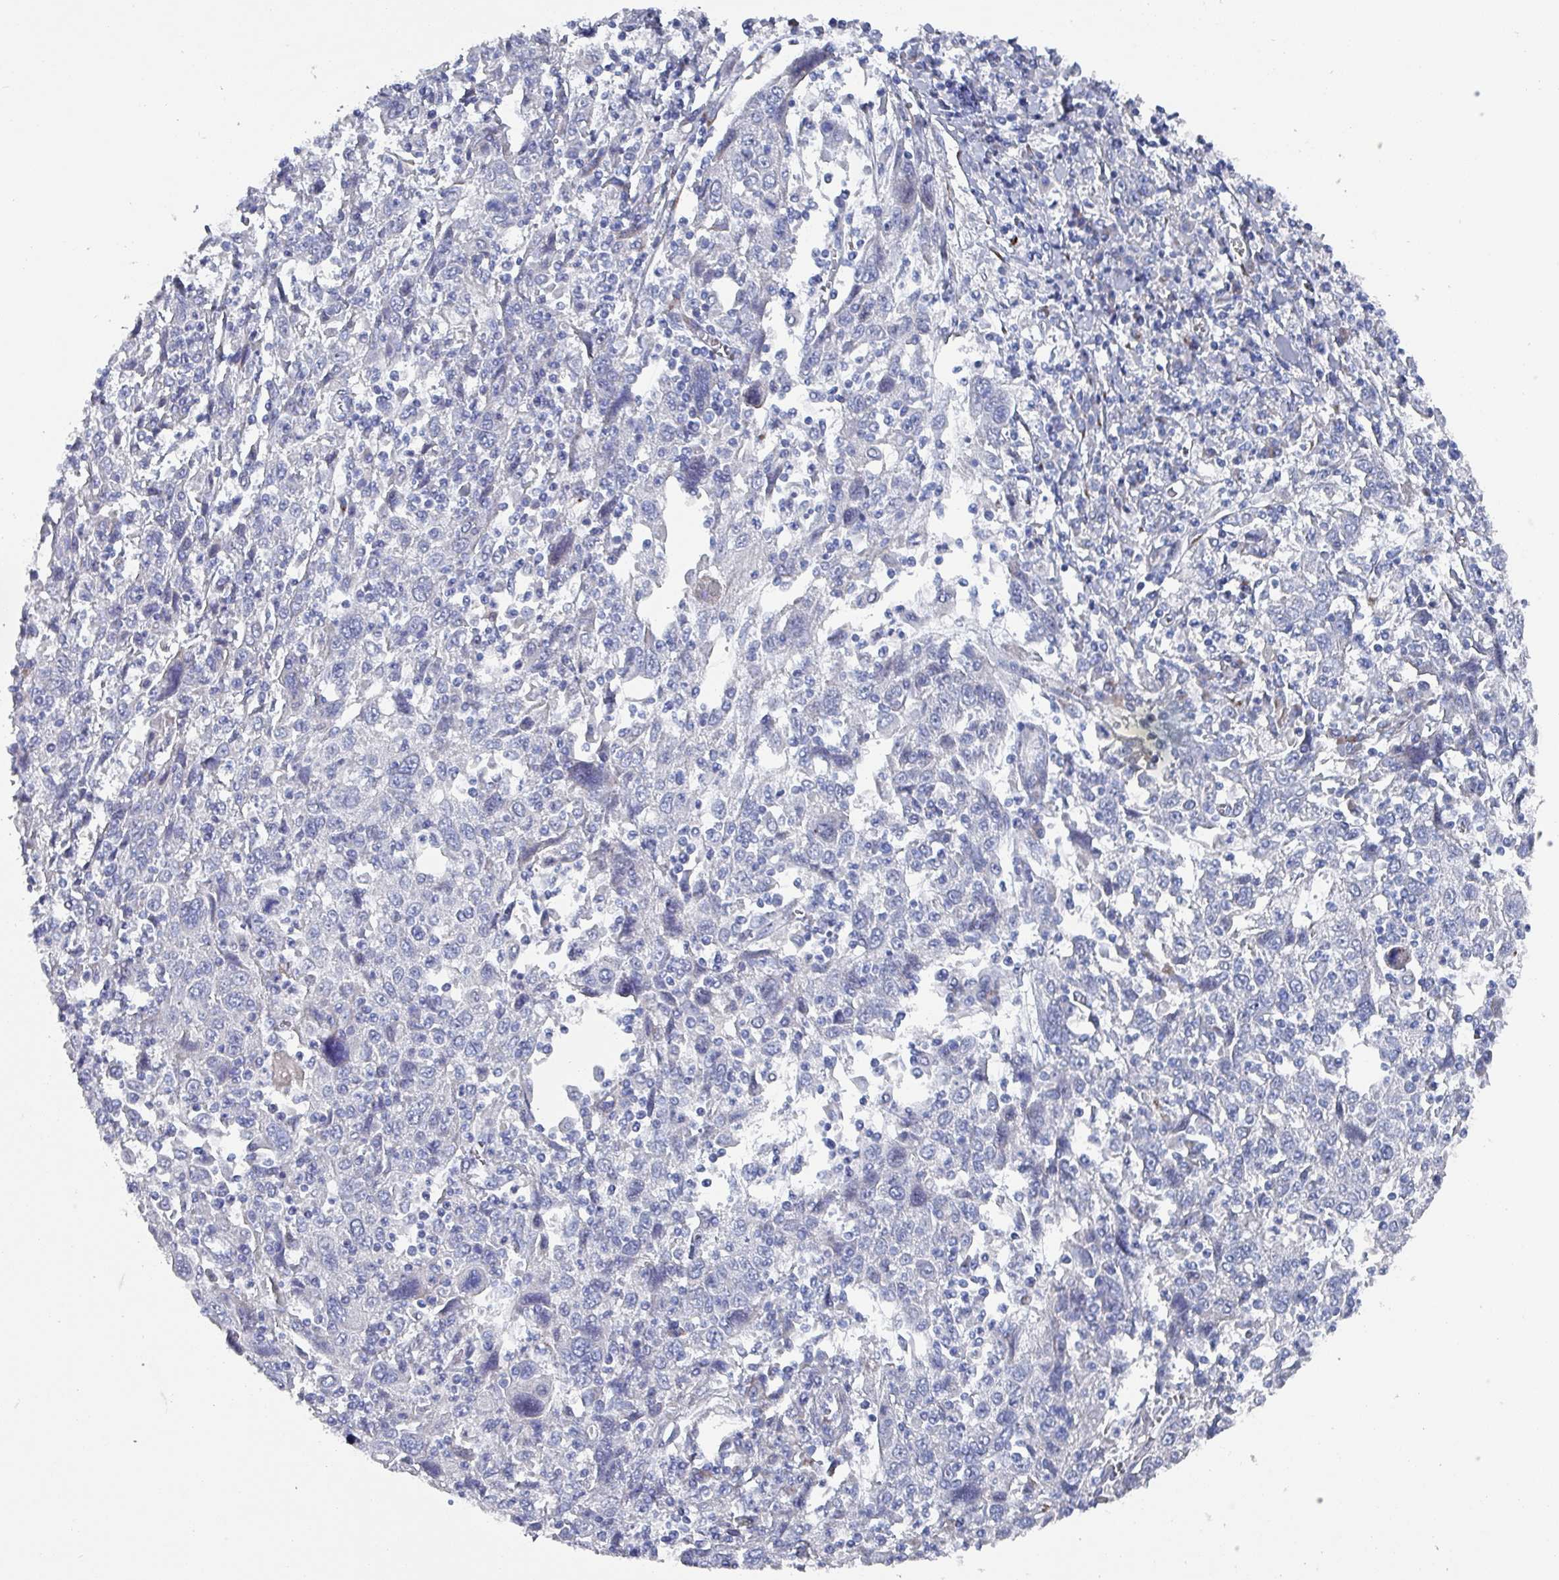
{"staining": {"intensity": "negative", "quantity": "none", "location": "none"}, "tissue": "cervical cancer", "cell_type": "Tumor cells", "image_type": "cancer", "snomed": [{"axis": "morphology", "description": "Squamous cell carcinoma, NOS"}, {"axis": "topography", "description": "Cervix"}], "caption": "This is an IHC photomicrograph of human cervical squamous cell carcinoma. There is no positivity in tumor cells.", "gene": "DRD5", "patient": {"sex": "female", "age": 46}}